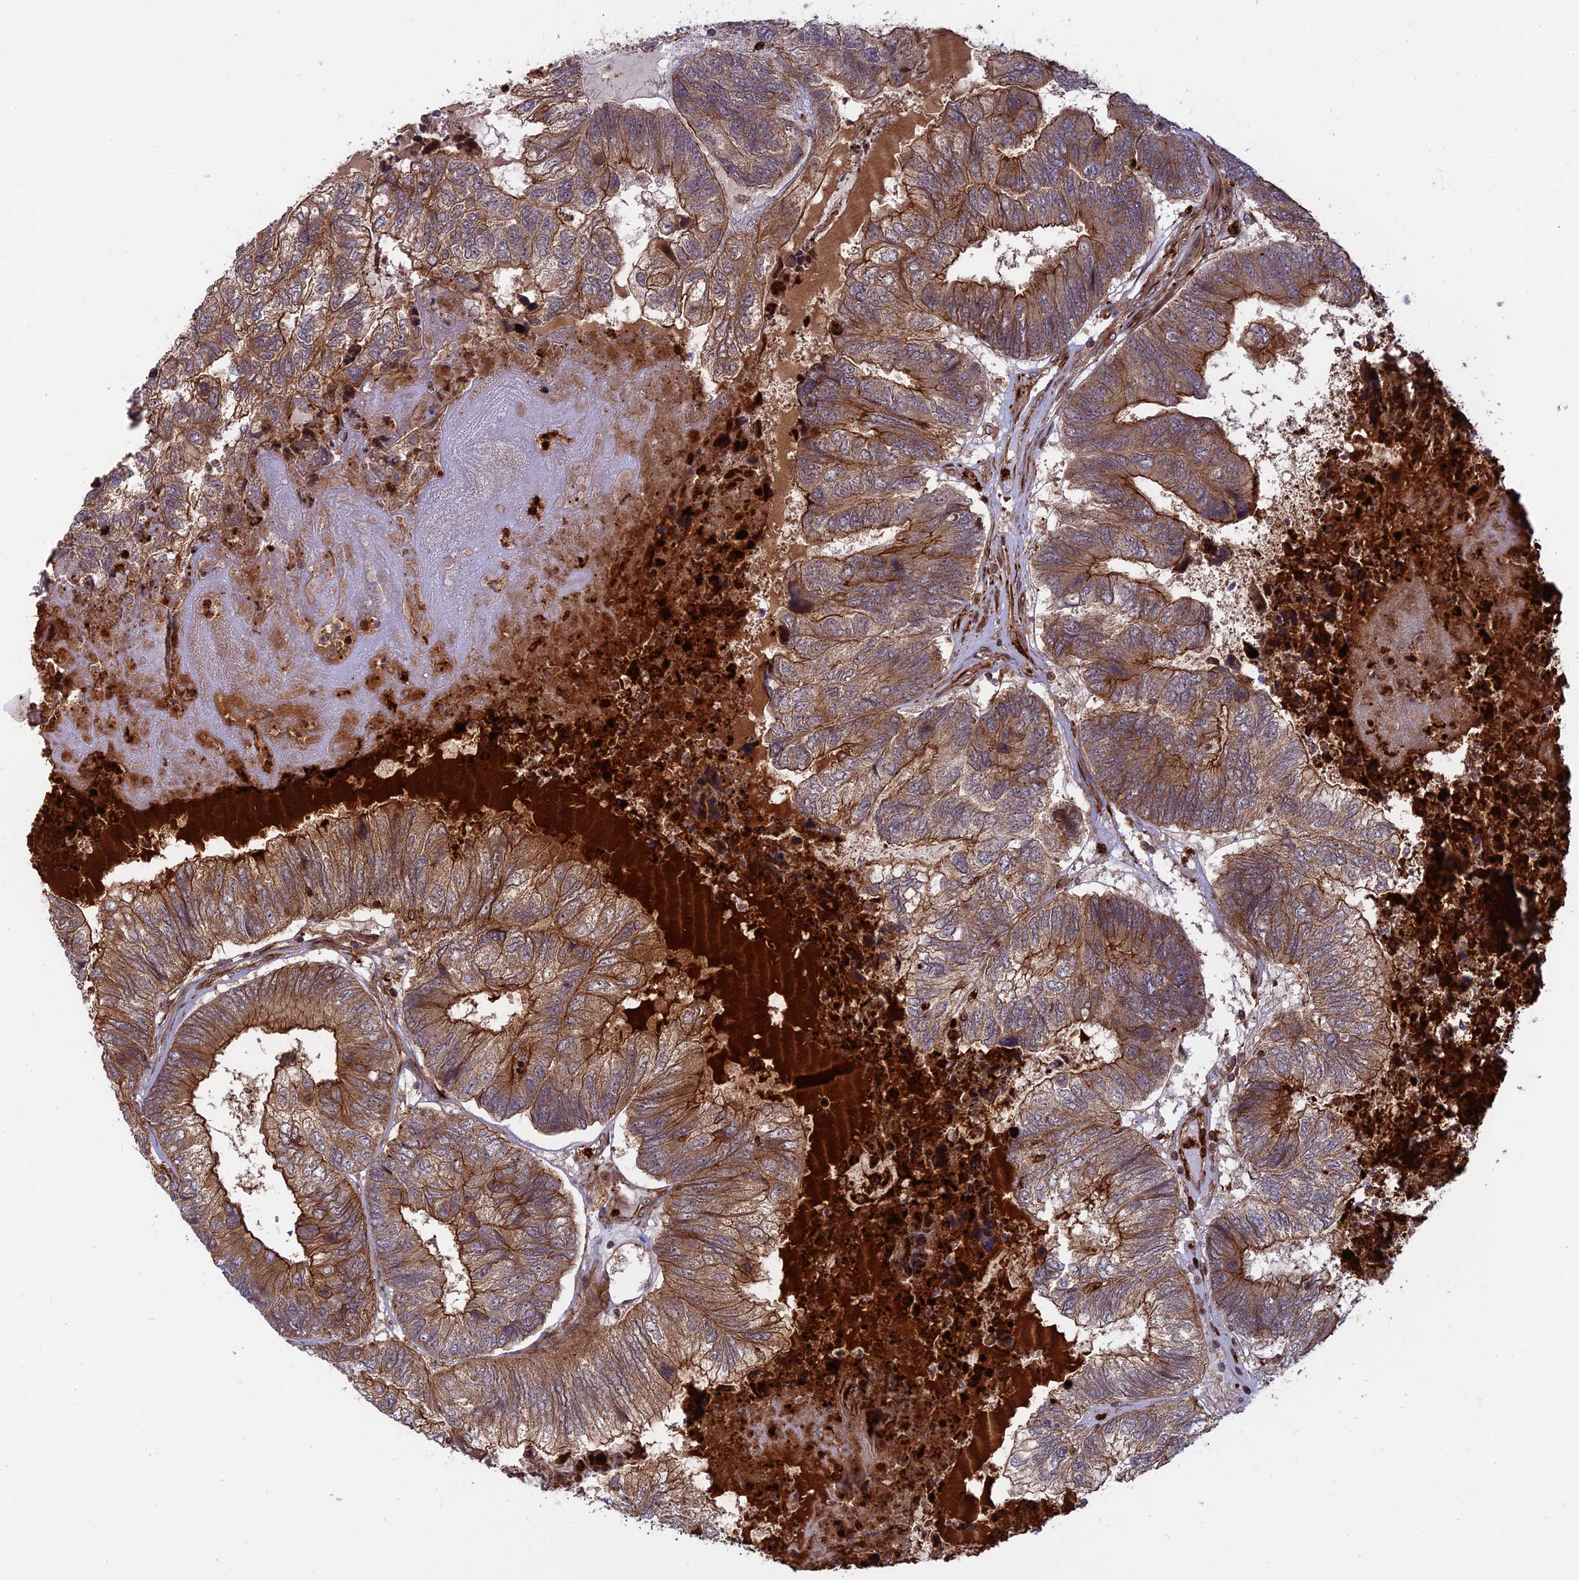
{"staining": {"intensity": "strong", "quantity": ">75%", "location": "cytoplasmic/membranous"}, "tissue": "colorectal cancer", "cell_type": "Tumor cells", "image_type": "cancer", "snomed": [{"axis": "morphology", "description": "Adenocarcinoma, NOS"}, {"axis": "topography", "description": "Colon"}], "caption": "Tumor cells demonstrate strong cytoplasmic/membranous positivity in approximately >75% of cells in adenocarcinoma (colorectal).", "gene": "PHLDB3", "patient": {"sex": "female", "age": 67}}